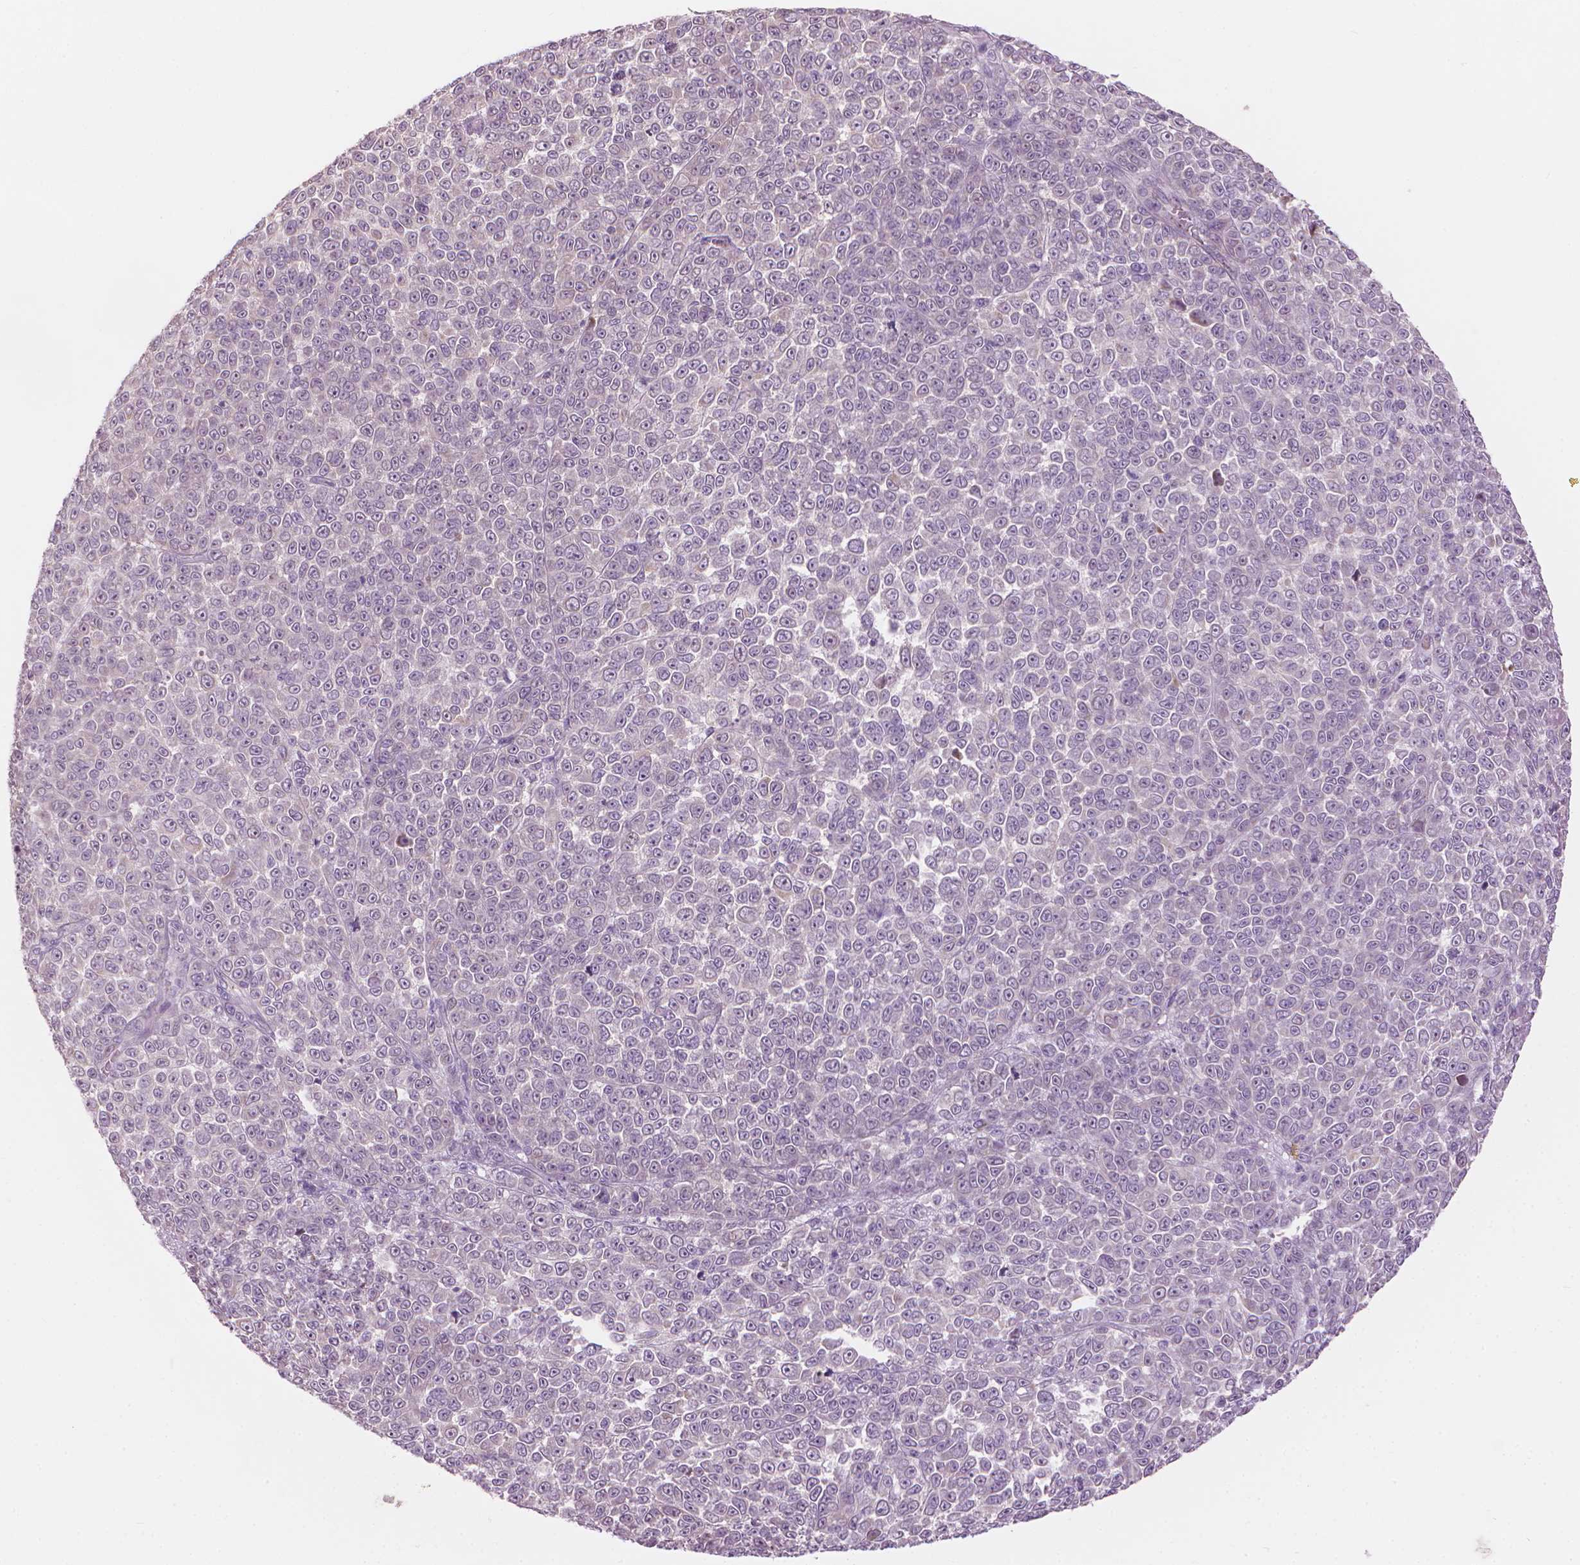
{"staining": {"intensity": "negative", "quantity": "none", "location": "none"}, "tissue": "melanoma", "cell_type": "Tumor cells", "image_type": "cancer", "snomed": [{"axis": "morphology", "description": "Malignant melanoma, NOS"}, {"axis": "topography", "description": "Skin"}], "caption": "IHC of malignant melanoma exhibits no expression in tumor cells.", "gene": "CFAP126", "patient": {"sex": "female", "age": 95}}